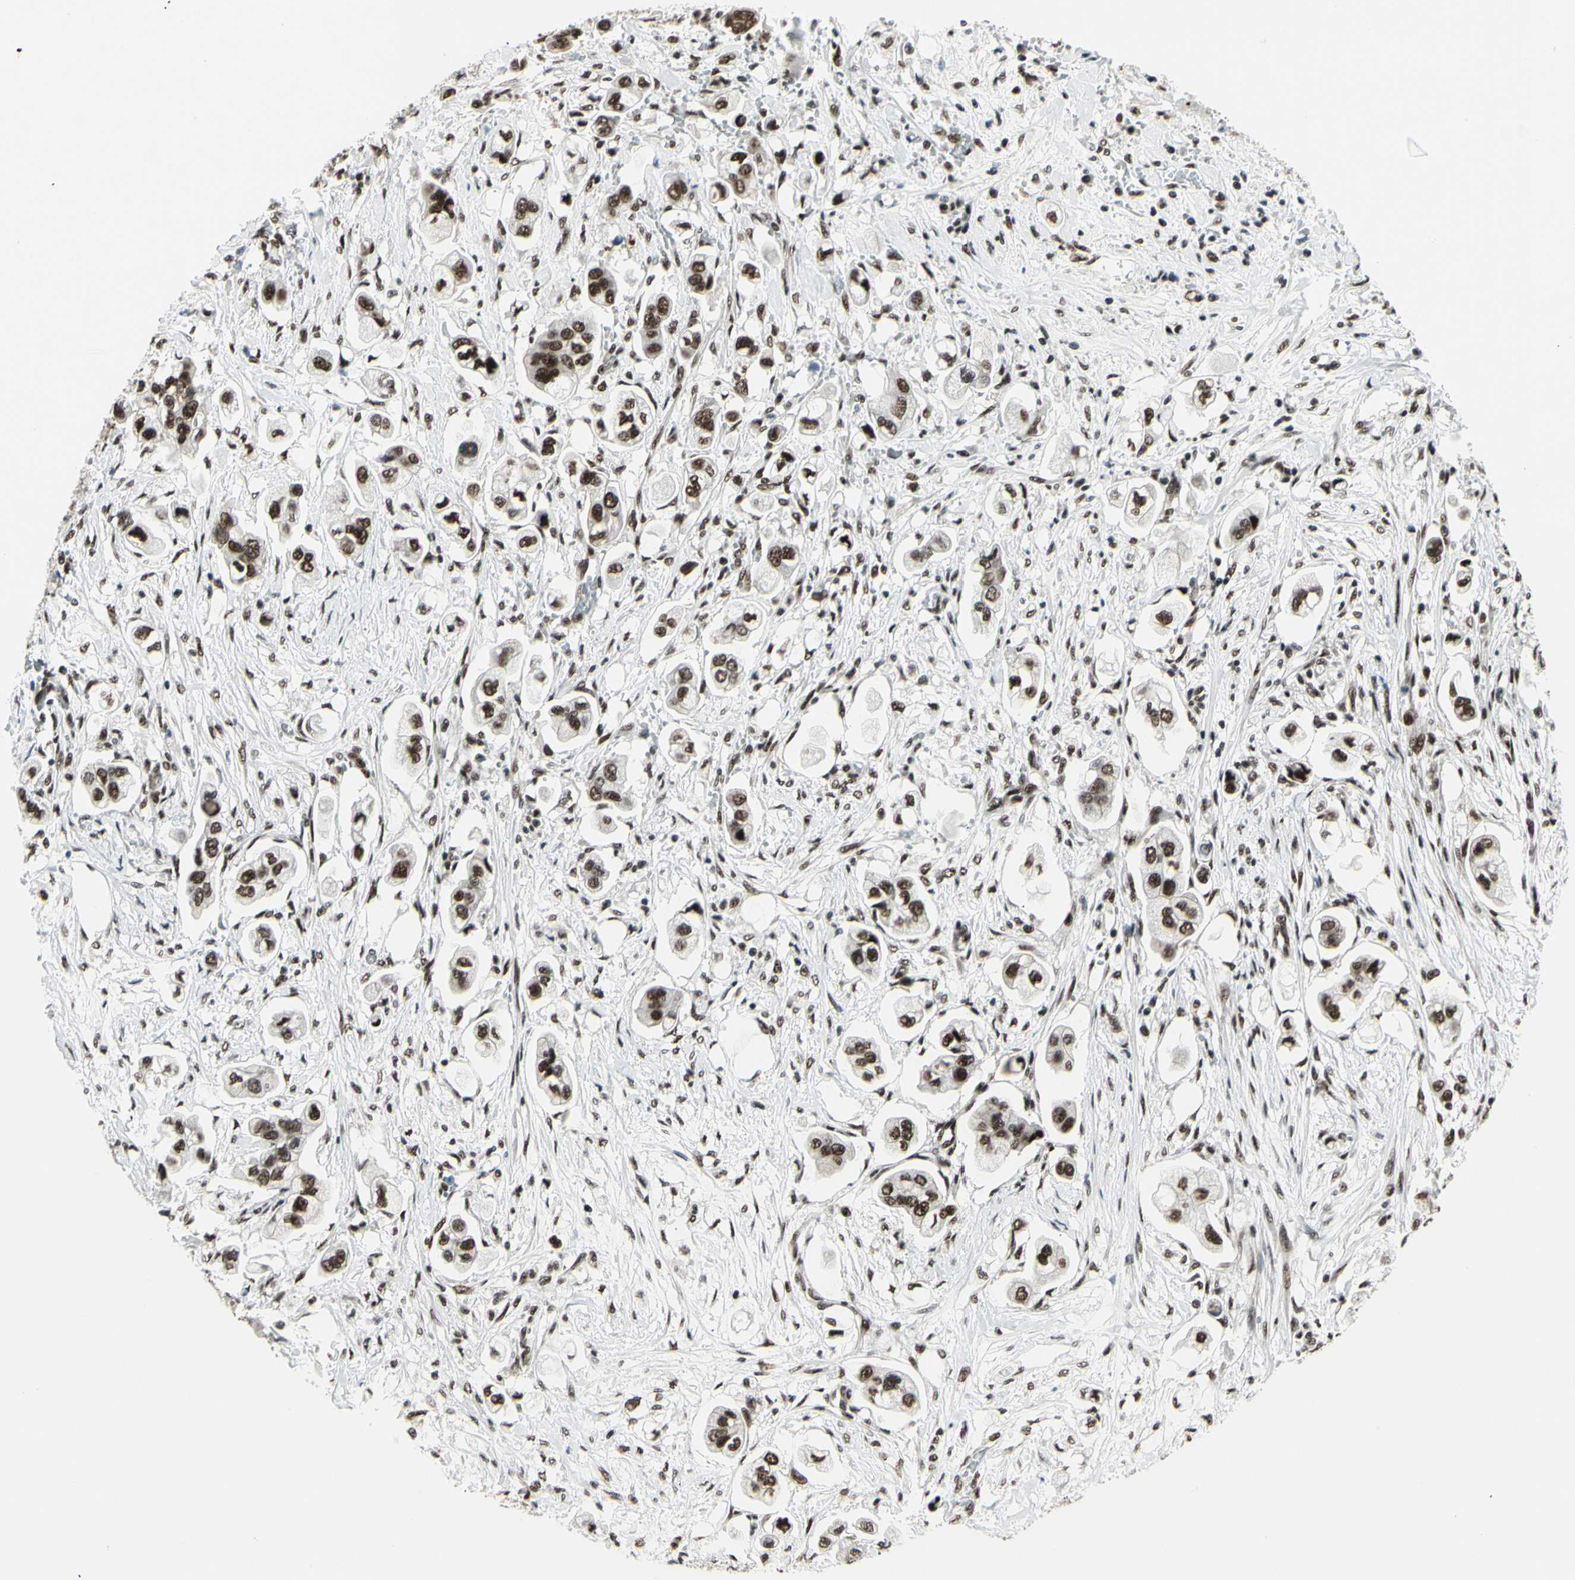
{"staining": {"intensity": "strong", "quantity": ">75%", "location": "nuclear"}, "tissue": "stomach cancer", "cell_type": "Tumor cells", "image_type": "cancer", "snomed": [{"axis": "morphology", "description": "Adenocarcinoma, NOS"}, {"axis": "topography", "description": "Stomach"}], "caption": "Tumor cells demonstrate high levels of strong nuclear staining in about >75% of cells in adenocarcinoma (stomach).", "gene": "SRSF11", "patient": {"sex": "male", "age": 62}}